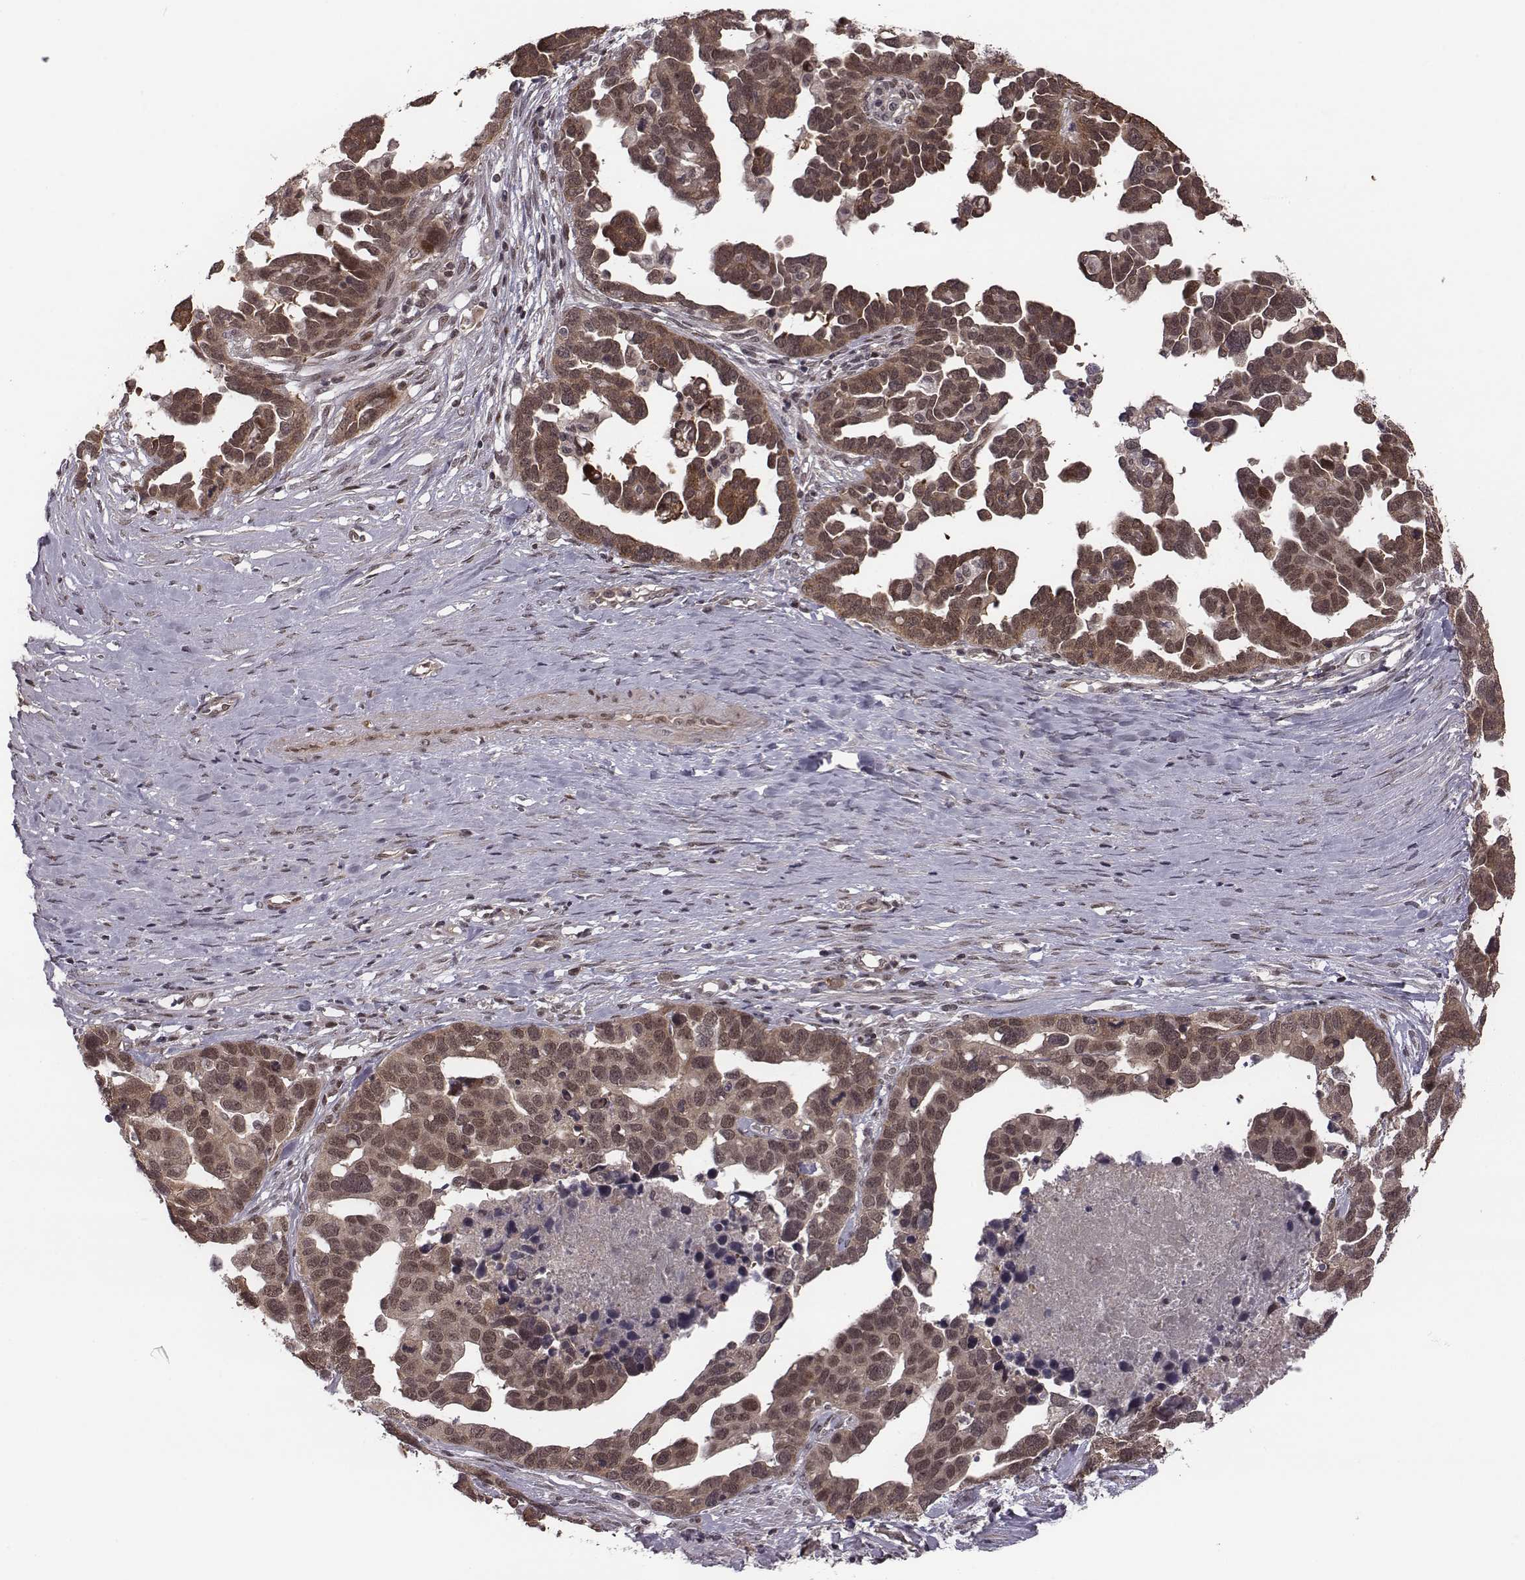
{"staining": {"intensity": "weak", "quantity": ">75%", "location": "cytoplasmic/membranous,nuclear"}, "tissue": "ovarian cancer", "cell_type": "Tumor cells", "image_type": "cancer", "snomed": [{"axis": "morphology", "description": "Cystadenocarcinoma, serous, NOS"}, {"axis": "topography", "description": "Ovary"}], "caption": "Protein staining of ovarian cancer (serous cystadenocarcinoma) tissue shows weak cytoplasmic/membranous and nuclear staining in about >75% of tumor cells.", "gene": "RPL3", "patient": {"sex": "female", "age": 54}}